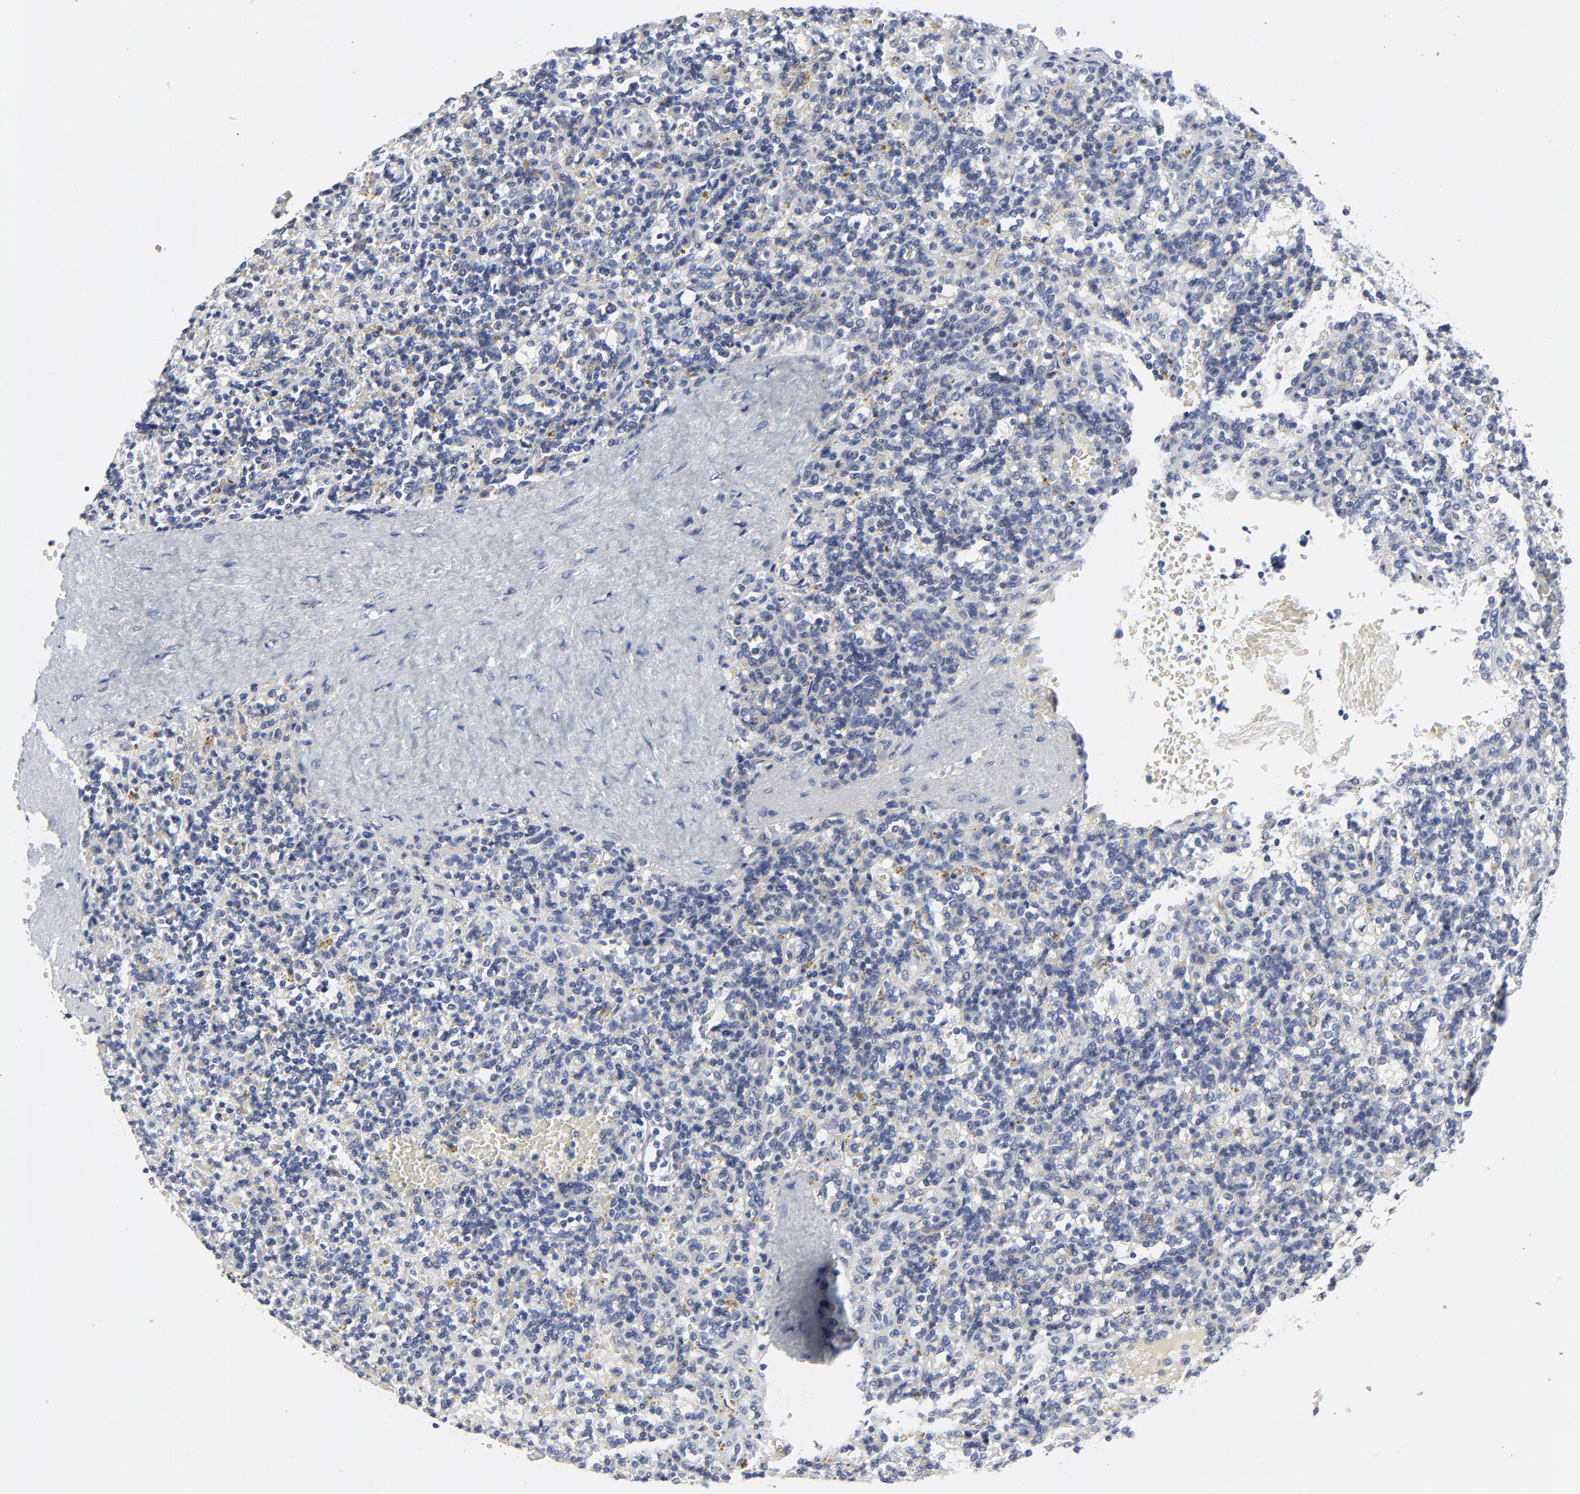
{"staining": {"intensity": "negative", "quantity": "none", "location": "none"}, "tissue": "lymphoma", "cell_type": "Tumor cells", "image_type": "cancer", "snomed": [{"axis": "morphology", "description": "Malignant lymphoma, non-Hodgkin's type, Low grade"}, {"axis": "topography", "description": "Spleen"}], "caption": "A histopathology image of human lymphoma is negative for staining in tumor cells.", "gene": "NLGN3", "patient": {"sex": "male", "age": 67}}